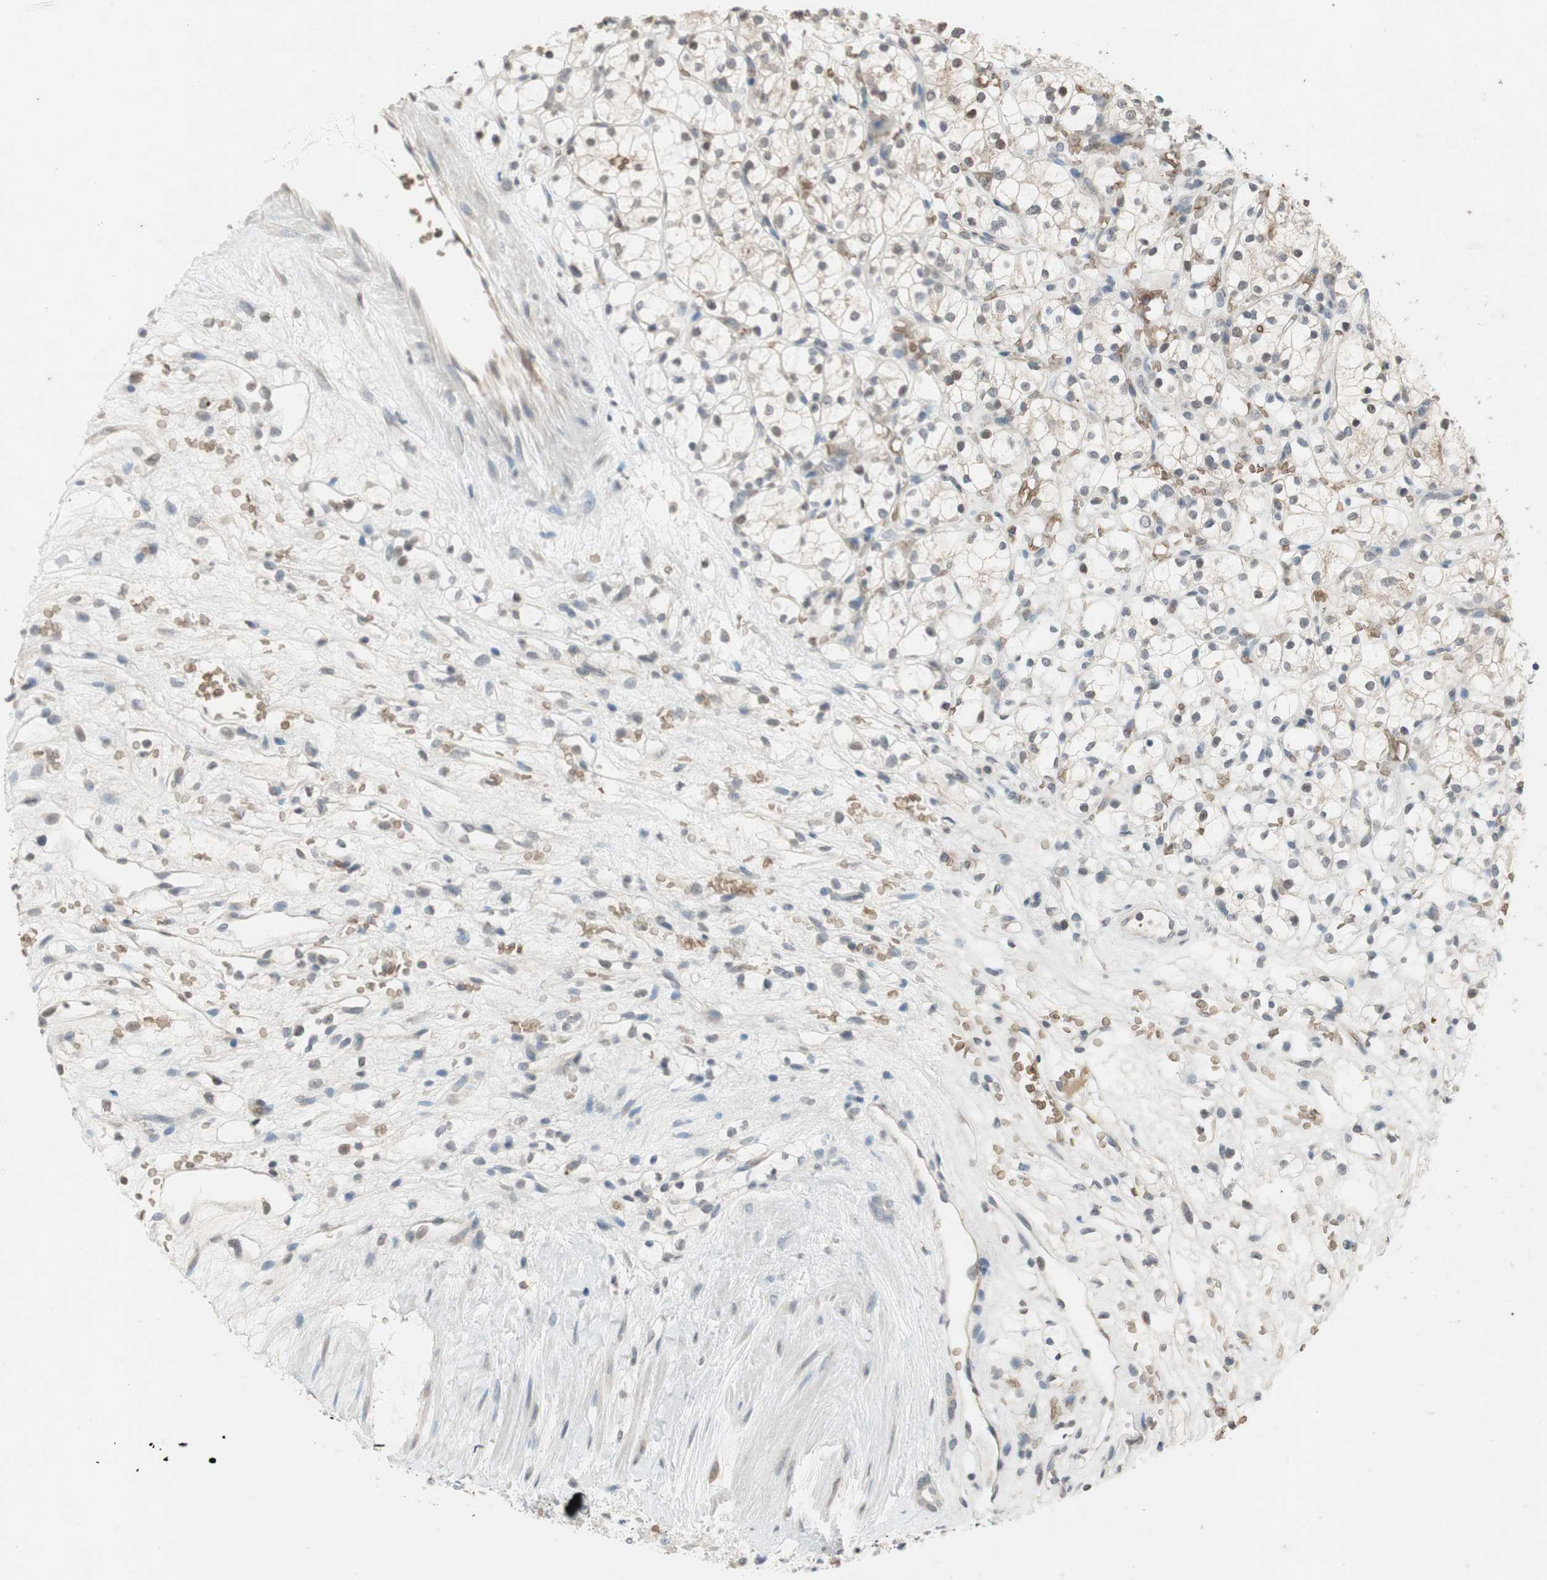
{"staining": {"intensity": "negative", "quantity": "none", "location": "none"}, "tissue": "renal cancer", "cell_type": "Tumor cells", "image_type": "cancer", "snomed": [{"axis": "morphology", "description": "Adenocarcinoma, NOS"}, {"axis": "topography", "description": "Kidney"}], "caption": "Protein analysis of renal adenocarcinoma demonstrates no significant staining in tumor cells. (Immunohistochemistry (ihc), brightfield microscopy, high magnification).", "gene": "GYPC", "patient": {"sex": "female", "age": 60}}